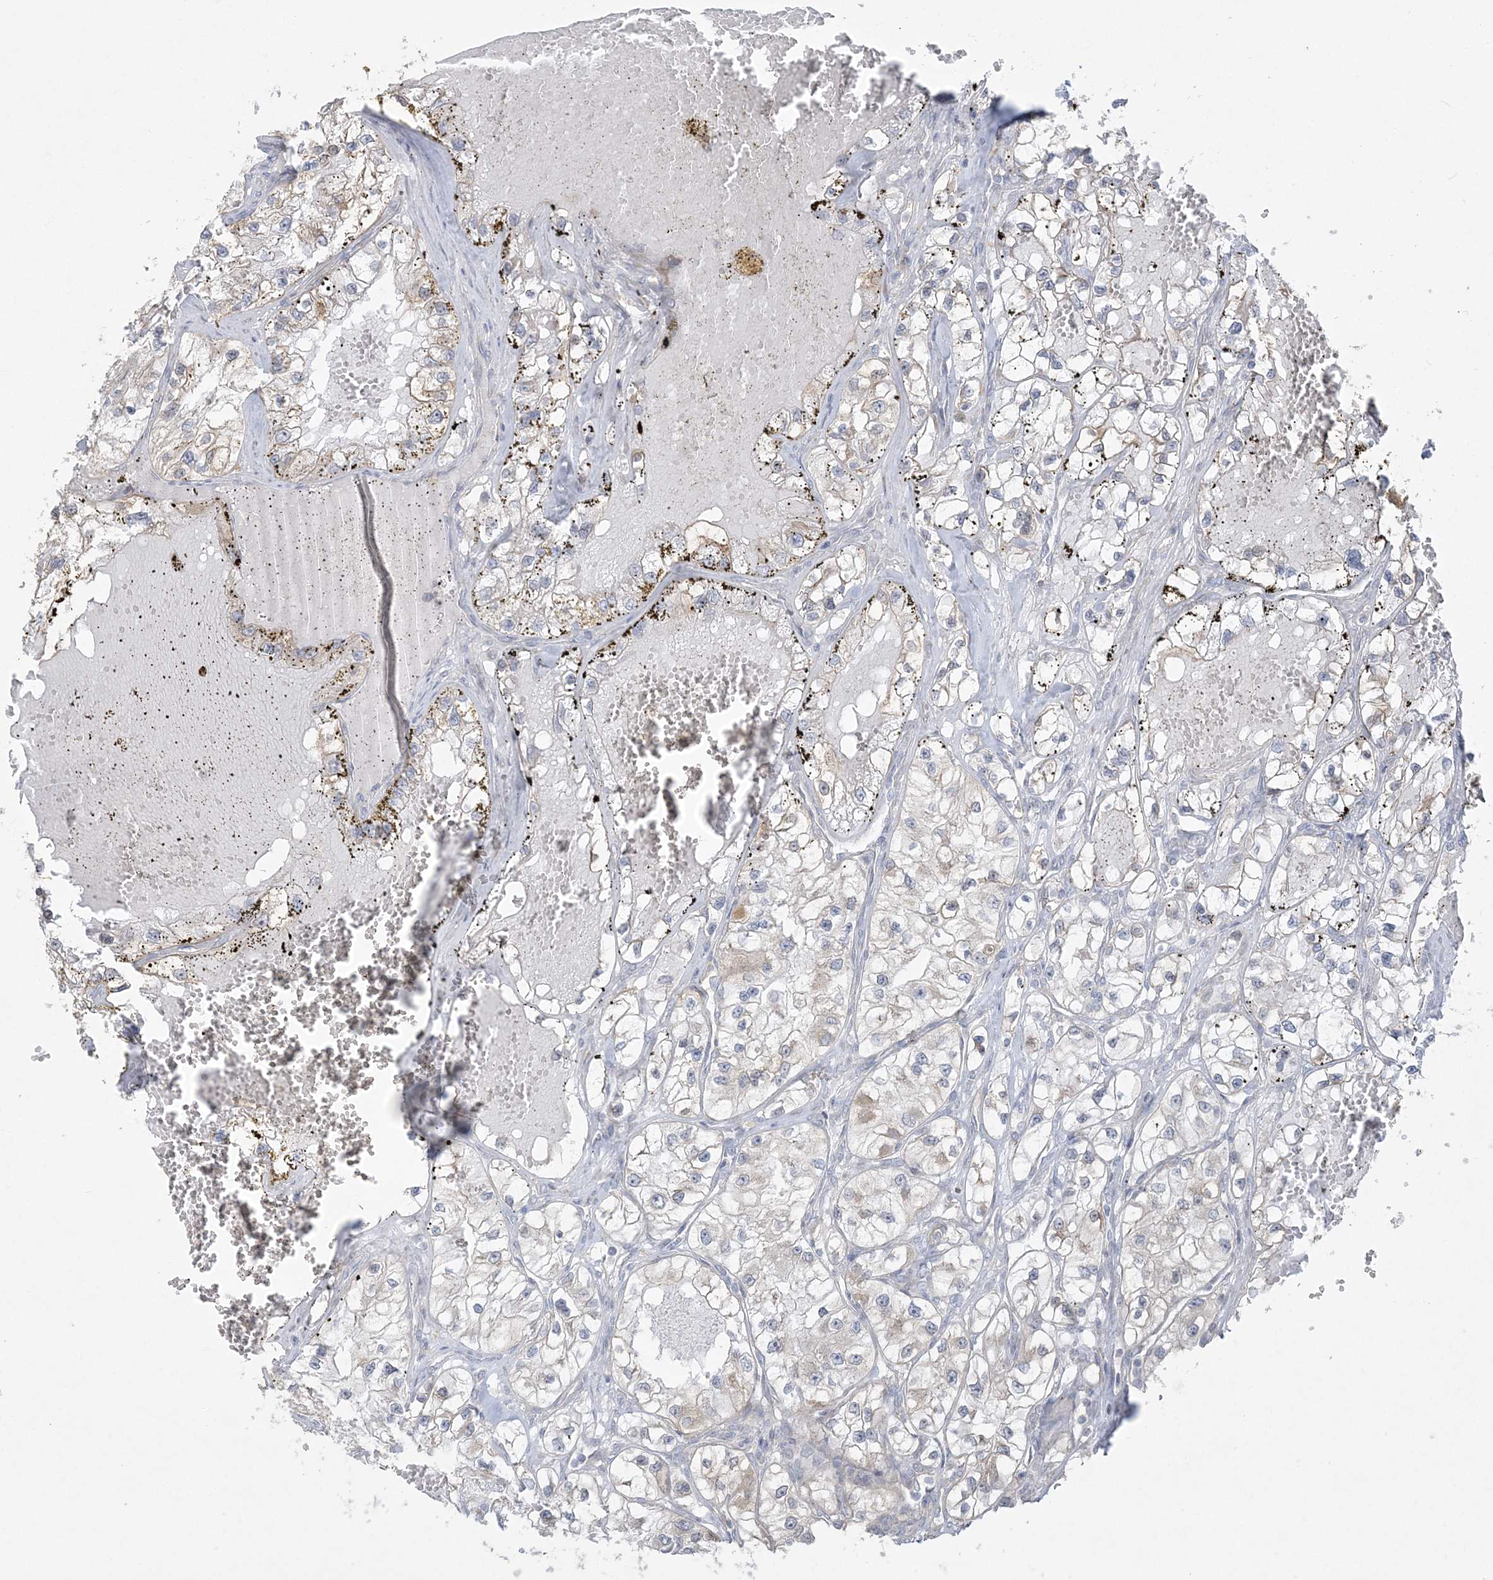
{"staining": {"intensity": "moderate", "quantity": "<25%", "location": "cytoplasmic/membranous"}, "tissue": "renal cancer", "cell_type": "Tumor cells", "image_type": "cancer", "snomed": [{"axis": "morphology", "description": "Adenocarcinoma, NOS"}, {"axis": "topography", "description": "Kidney"}], "caption": "Immunohistochemistry (IHC) photomicrograph of neoplastic tissue: human renal adenocarcinoma stained using immunohistochemistry reveals low levels of moderate protein expression localized specifically in the cytoplasmic/membranous of tumor cells, appearing as a cytoplasmic/membranous brown color.", "gene": "ZC3H6", "patient": {"sex": "female", "age": 57}}